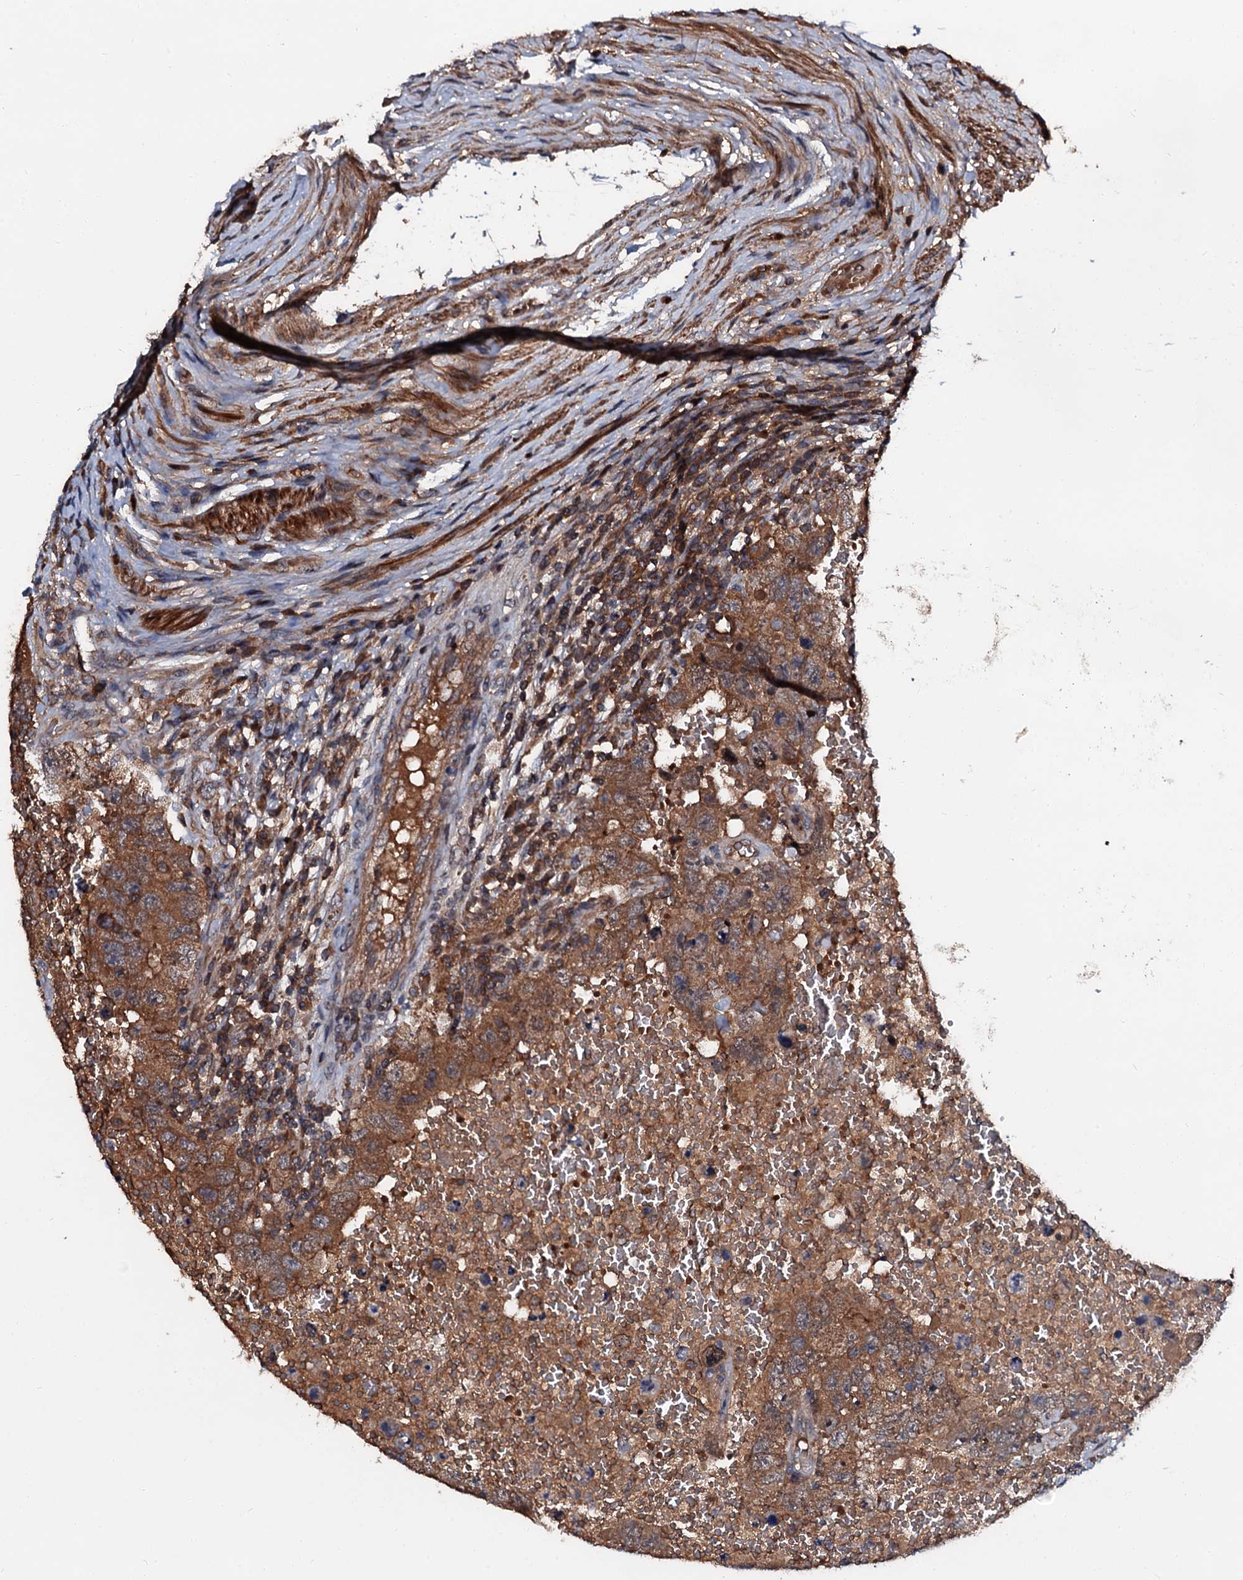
{"staining": {"intensity": "moderate", "quantity": ">75%", "location": "cytoplasmic/membranous"}, "tissue": "testis cancer", "cell_type": "Tumor cells", "image_type": "cancer", "snomed": [{"axis": "morphology", "description": "Carcinoma, Embryonal, NOS"}, {"axis": "topography", "description": "Testis"}], "caption": "Immunohistochemistry of testis cancer (embryonal carcinoma) exhibits medium levels of moderate cytoplasmic/membranous positivity in about >75% of tumor cells. (IHC, brightfield microscopy, high magnification).", "gene": "N4BP1", "patient": {"sex": "male", "age": 26}}